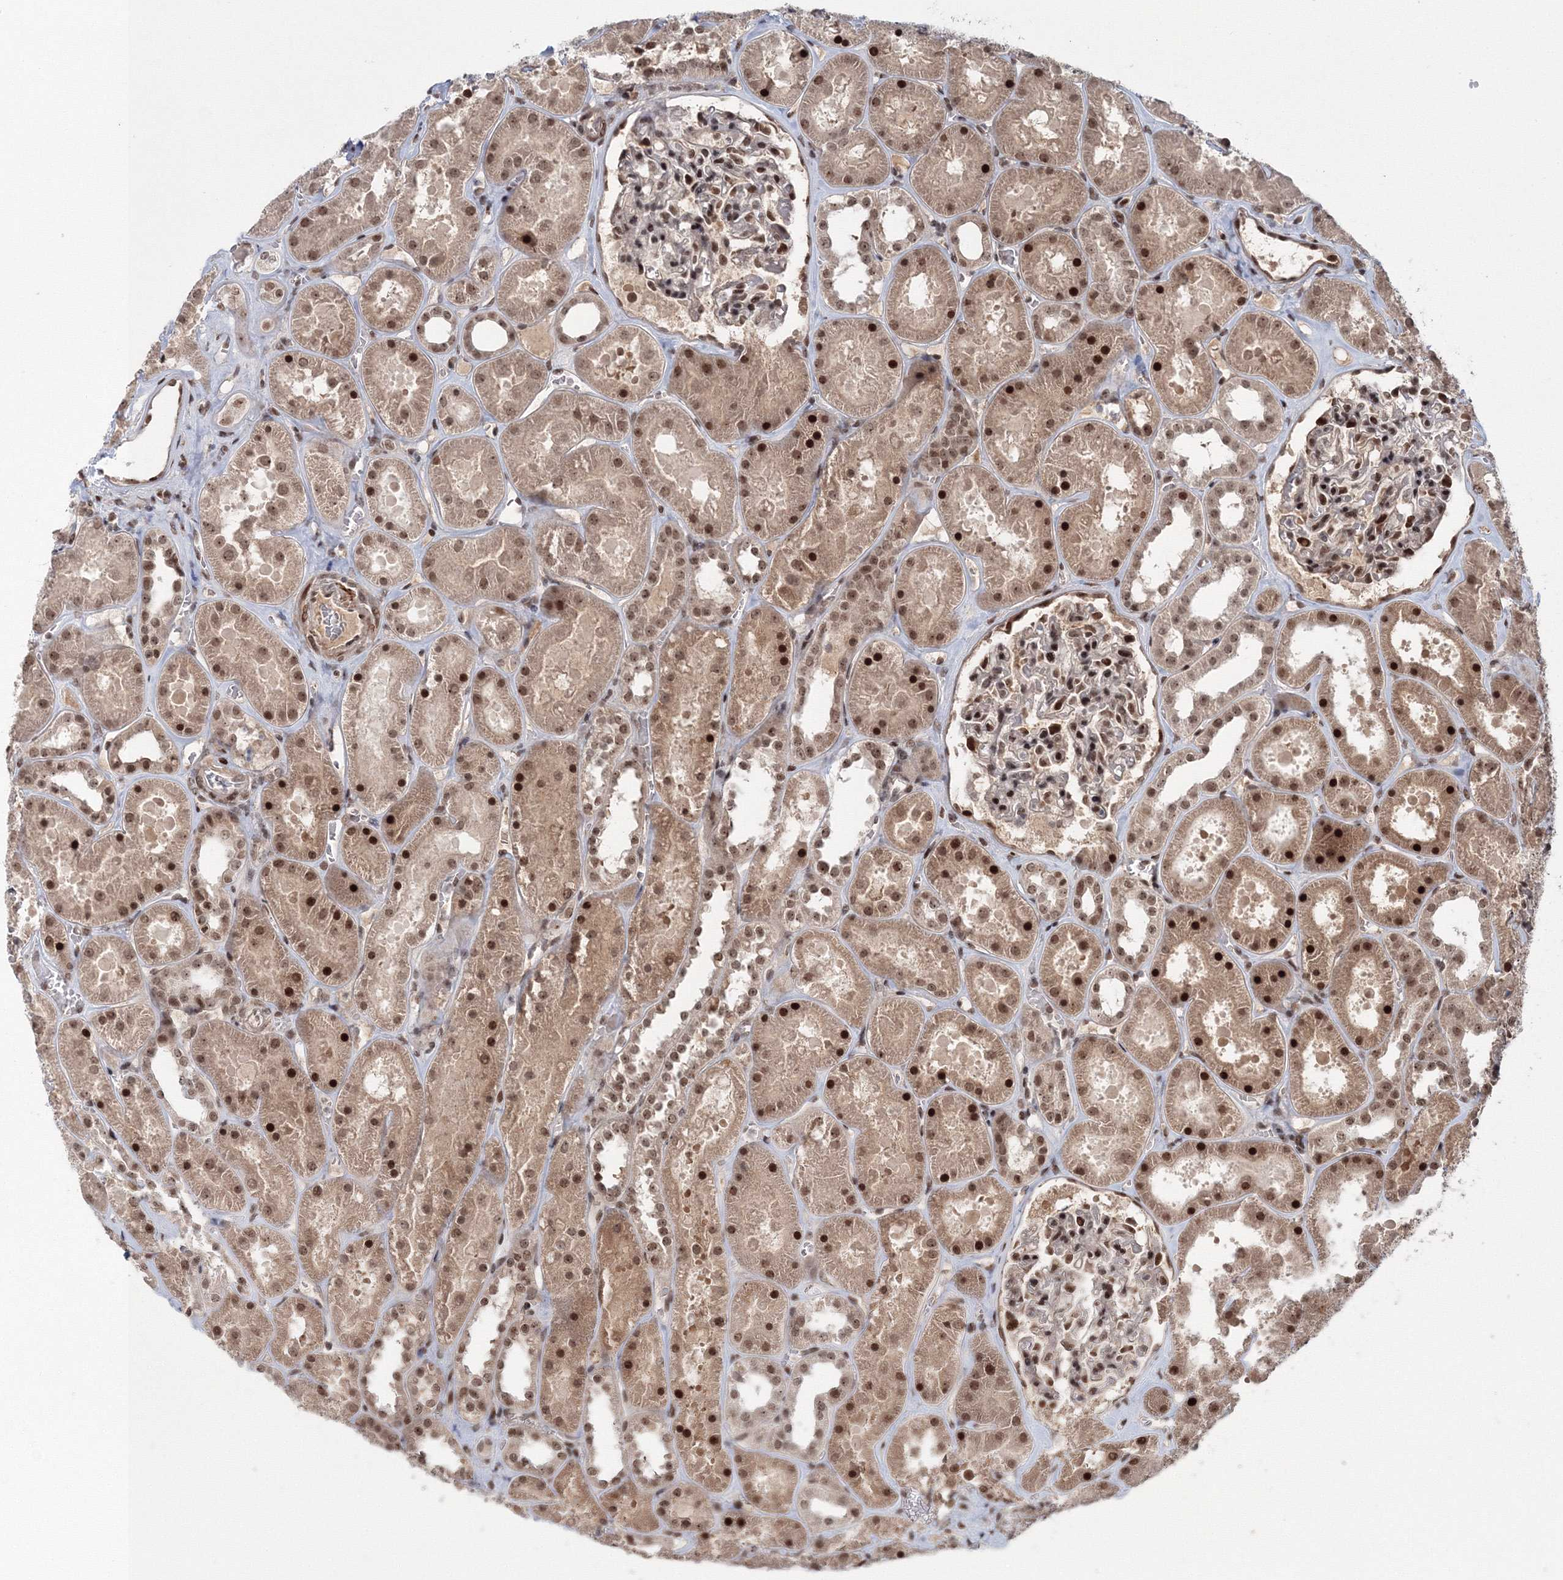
{"staining": {"intensity": "moderate", "quantity": ">75%", "location": "nuclear"}, "tissue": "kidney", "cell_type": "Cells in glomeruli", "image_type": "normal", "snomed": [{"axis": "morphology", "description": "Normal tissue, NOS"}, {"axis": "topography", "description": "Kidney"}], "caption": "DAB (3,3'-diaminobenzidine) immunohistochemical staining of normal human kidney reveals moderate nuclear protein staining in about >75% of cells in glomeruli.", "gene": "NOA1", "patient": {"sex": "female", "age": 41}}